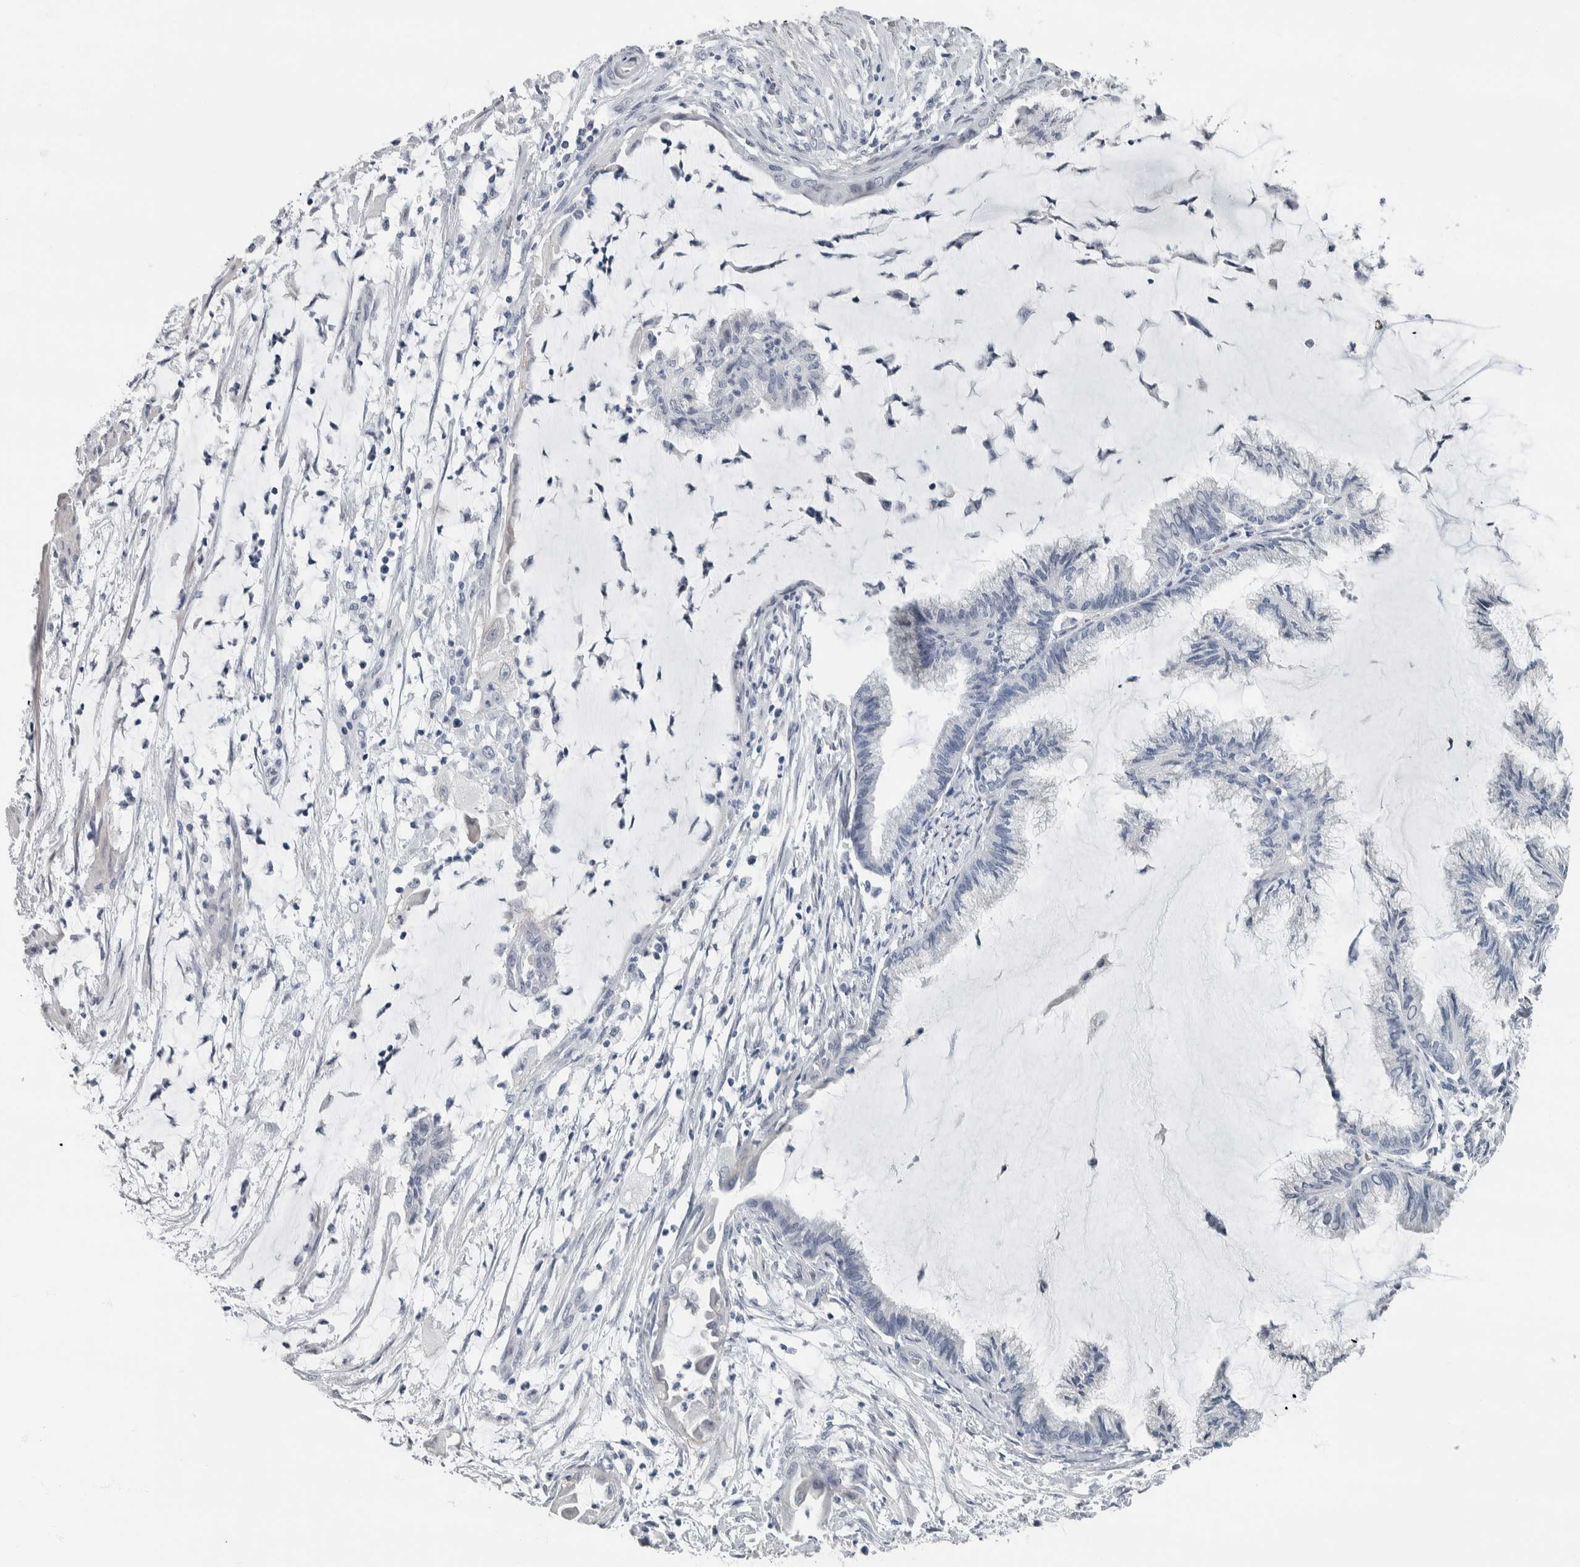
{"staining": {"intensity": "negative", "quantity": "none", "location": "none"}, "tissue": "endometrial cancer", "cell_type": "Tumor cells", "image_type": "cancer", "snomed": [{"axis": "morphology", "description": "Adenocarcinoma, NOS"}, {"axis": "topography", "description": "Endometrium"}], "caption": "Endometrial cancer stained for a protein using IHC displays no expression tumor cells.", "gene": "NEFM", "patient": {"sex": "female", "age": 86}}